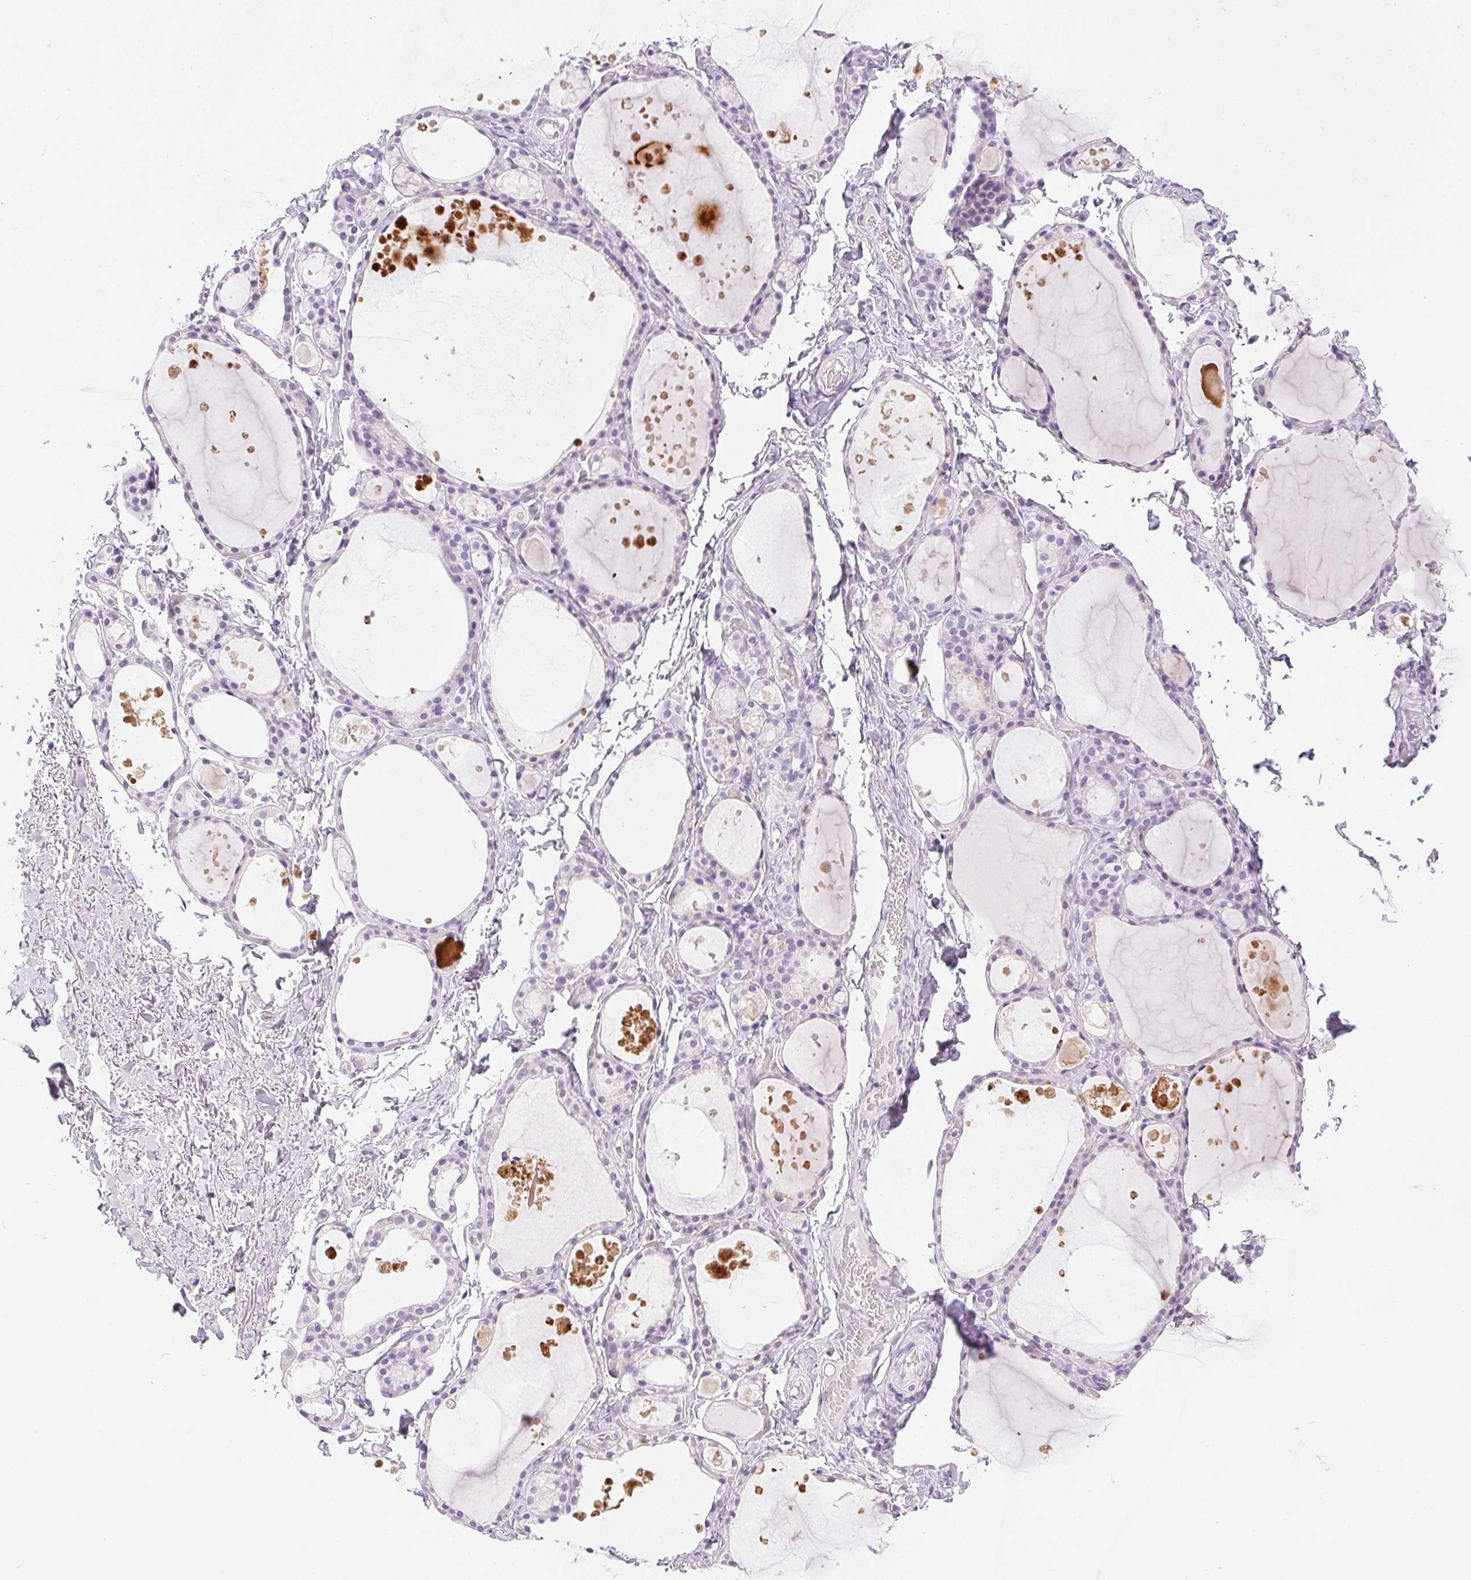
{"staining": {"intensity": "negative", "quantity": "none", "location": "none"}, "tissue": "thyroid gland", "cell_type": "Glandular cells", "image_type": "normal", "snomed": [{"axis": "morphology", "description": "Normal tissue, NOS"}, {"axis": "topography", "description": "Thyroid gland"}], "caption": "DAB (3,3'-diaminobenzidine) immunohistochemical staining of unremarkable thyroid gland reveals no significant positivity in glandular cells.", "gene": "PPY", "patient": {"sex": "male", "age": 68}}